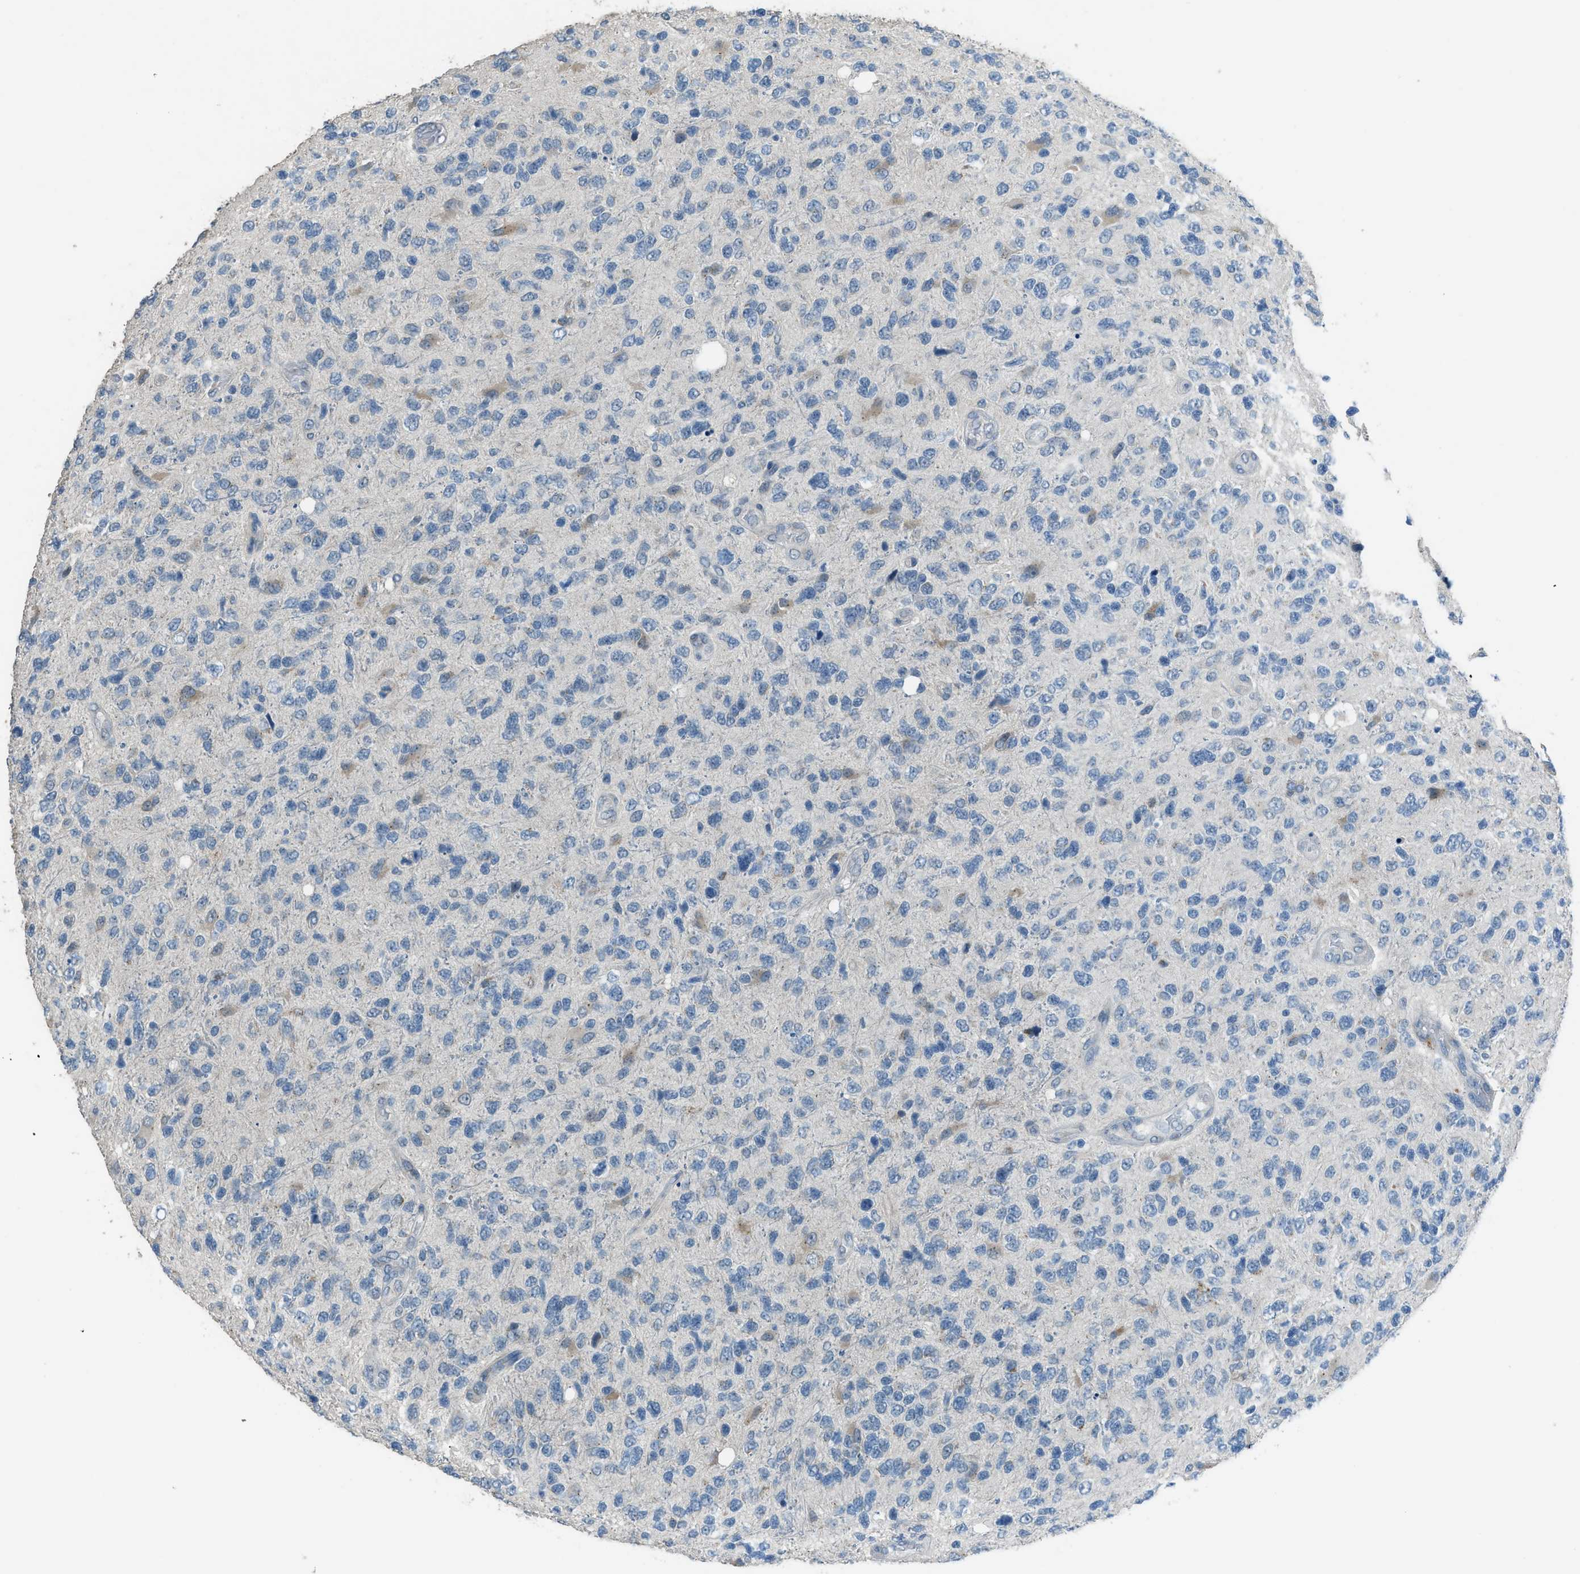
{"staining": {"intensity": "weak", "quantity": "<25%", "location": "cytoplasmic/membranous"}, "tissue": "glioma", "cell_type": "Tumor cells", "image_type": "cancer", "snomed": [{"axis": "morphology", "description": "Glioma, malignant, High grade"}, {"axis": "topography", "description": "Brain"}], "caption": "There is no significant positivity in tumor cells of malignant high-grade glioma. Brightfield microscopy of IHC stained with DAB (3,3'-diaminobenzidine) (brown) and hematoxylin (blue), captured at high magnification.", "gene": "TIMD4", "patient": {"sex": "female", "age": 58}}